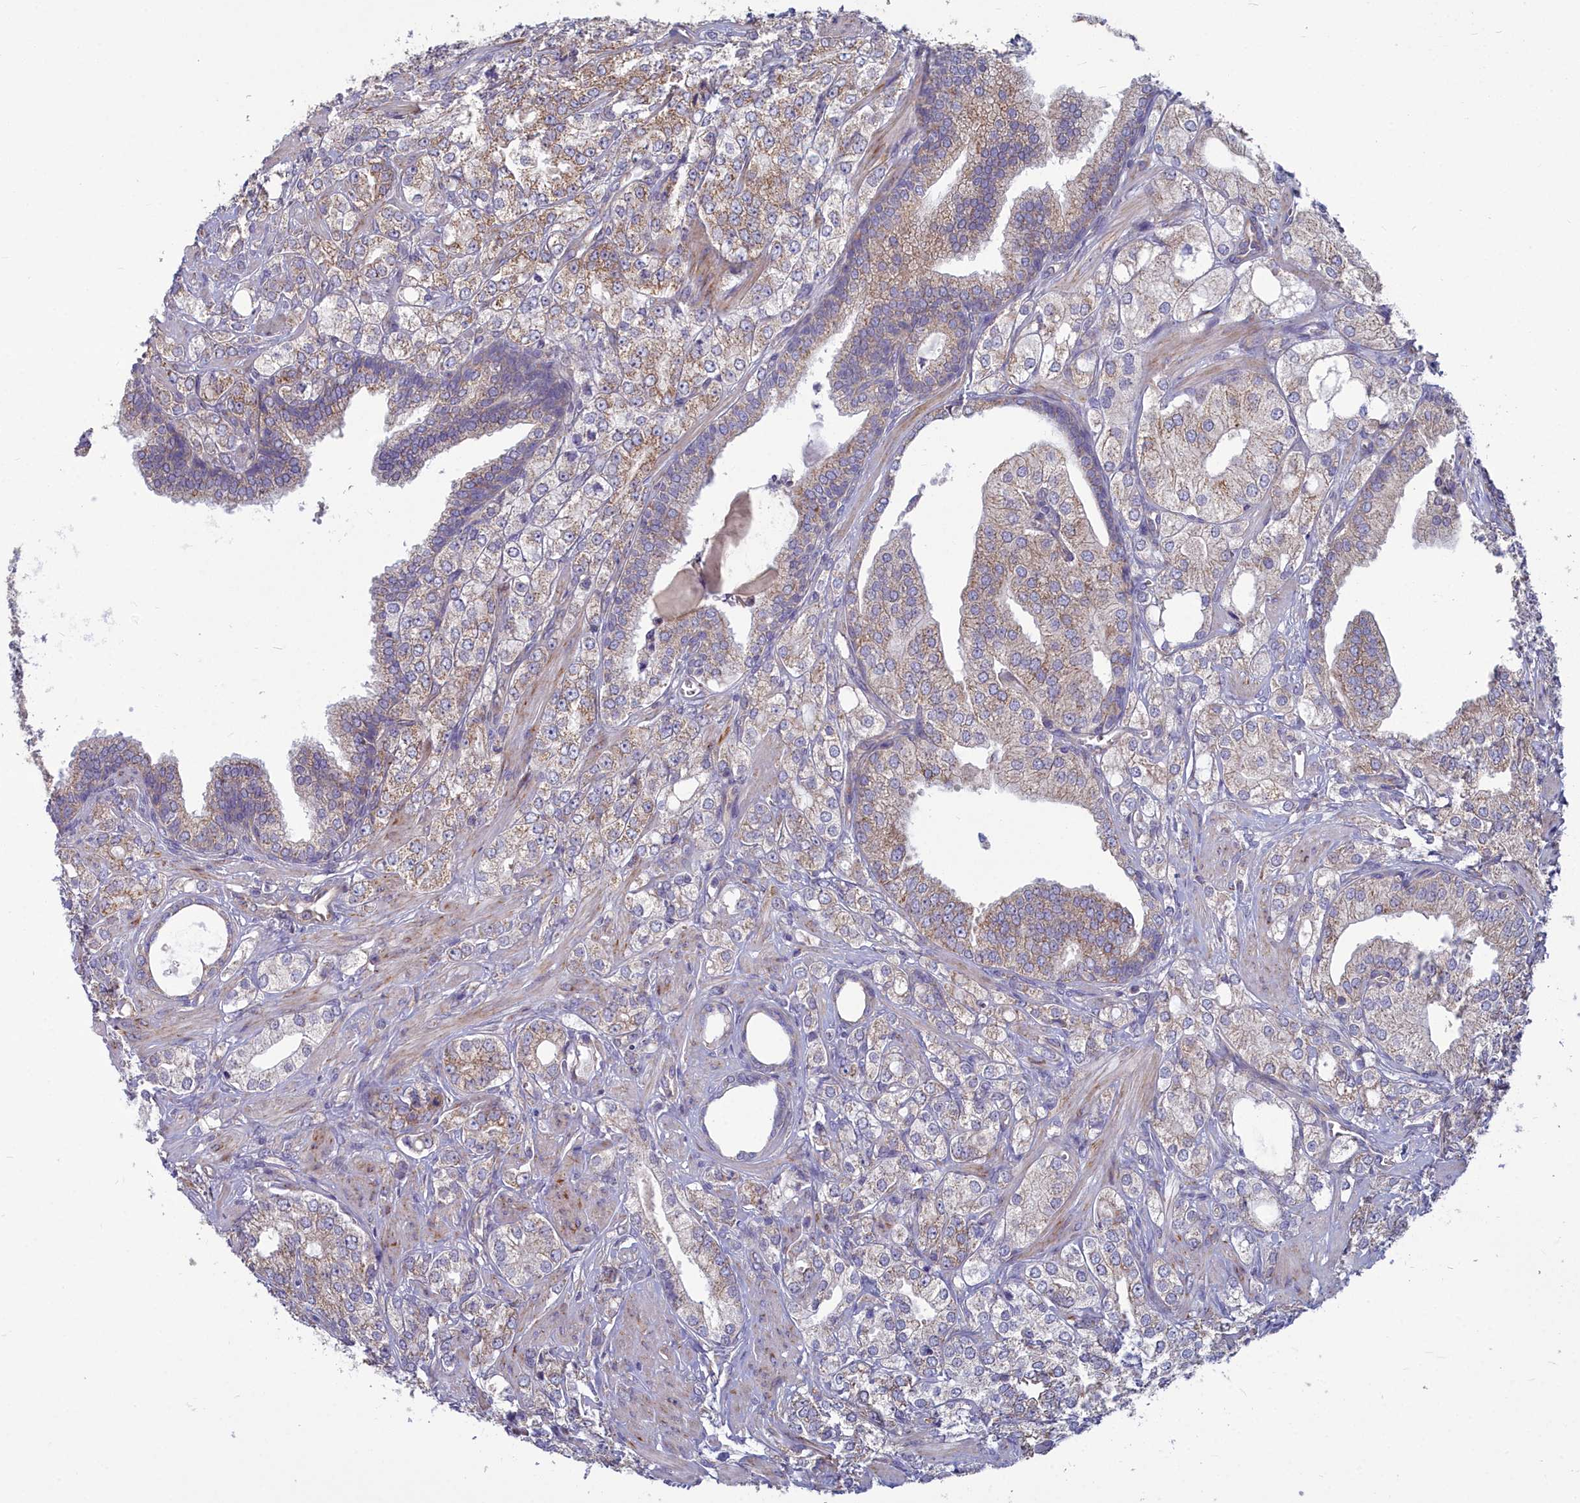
{"staining": {"intensity": "weak", "quantity": ">75%", "location": "cytoplasmic/membranous"}, "tissue": "prostate cancer", "cell_type": "Tumor cells", "image_type": "cancer", "snomed": [{"axis": "morphology", "description": "Adenocarcinoma, High grade"}, {"axis": "topography", "description": "Prostate"}], "caption": "DAB immunohistochemical staining of prostate cancer (adenocarcinoma (high-grade)) exhibits weak cytoplasmic/membranous protein positivity in approximately >75% of tumor cells.", "gene": "COX20", "patient": {"sex": "male", "age": 50}}